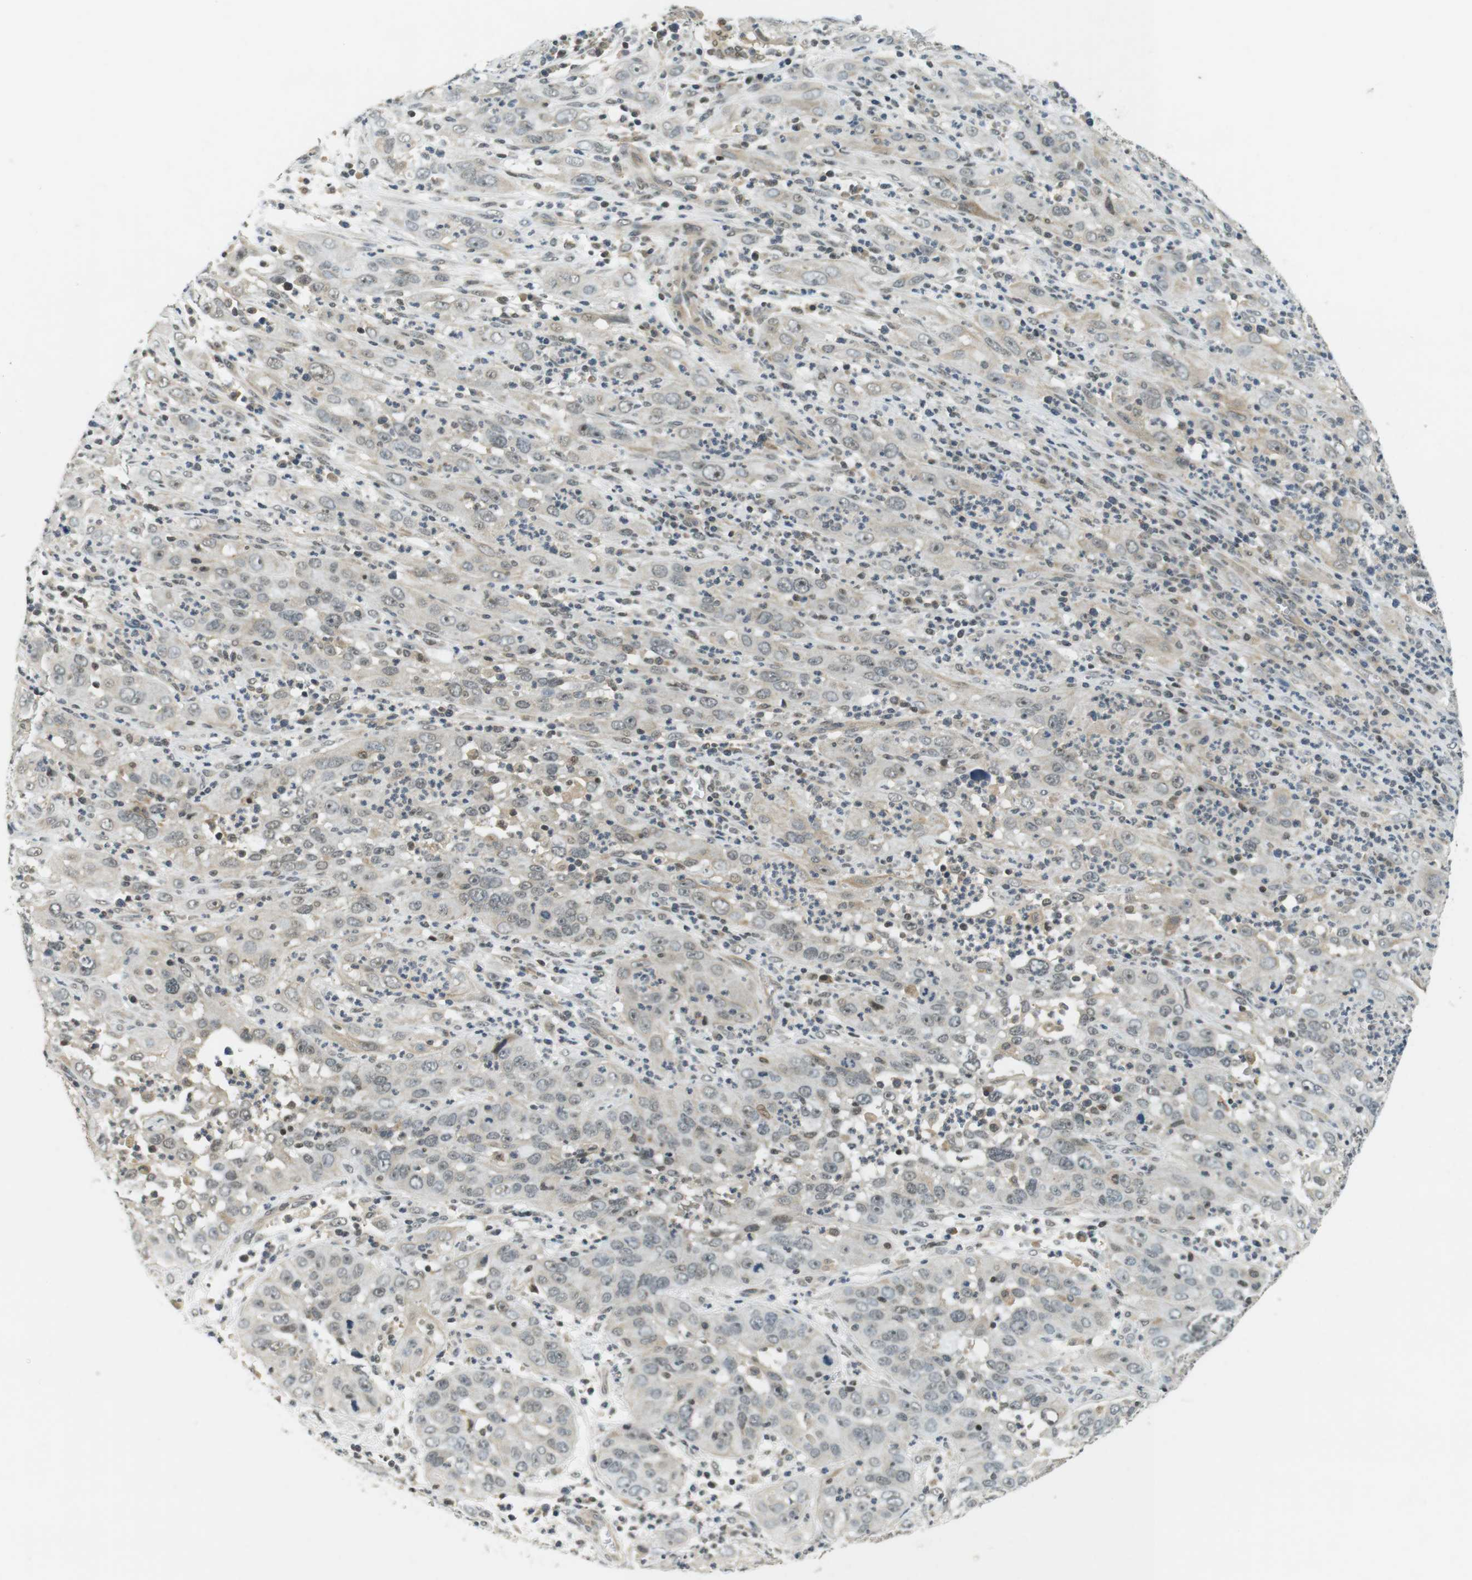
{"staining": {"intensity": "weak", "quantity": "<25%", "location": "nuclear"}, "tissue": "cervical cancer", "cell_type": "Tumor cells", "image_type": "cancer", "snomed": [{"axis": "morphology", "description": "Squamous cell carcinoma, NOS"}, {"axis": "topography", "description": "Cervix"}], "caption": "Immunohistochemical staining of human squamous cell carcinoma (cervical) reveals no significant expression in tumor cells.", "gene": "BRD4", "patient": {"sex": "female", "age": 32}}